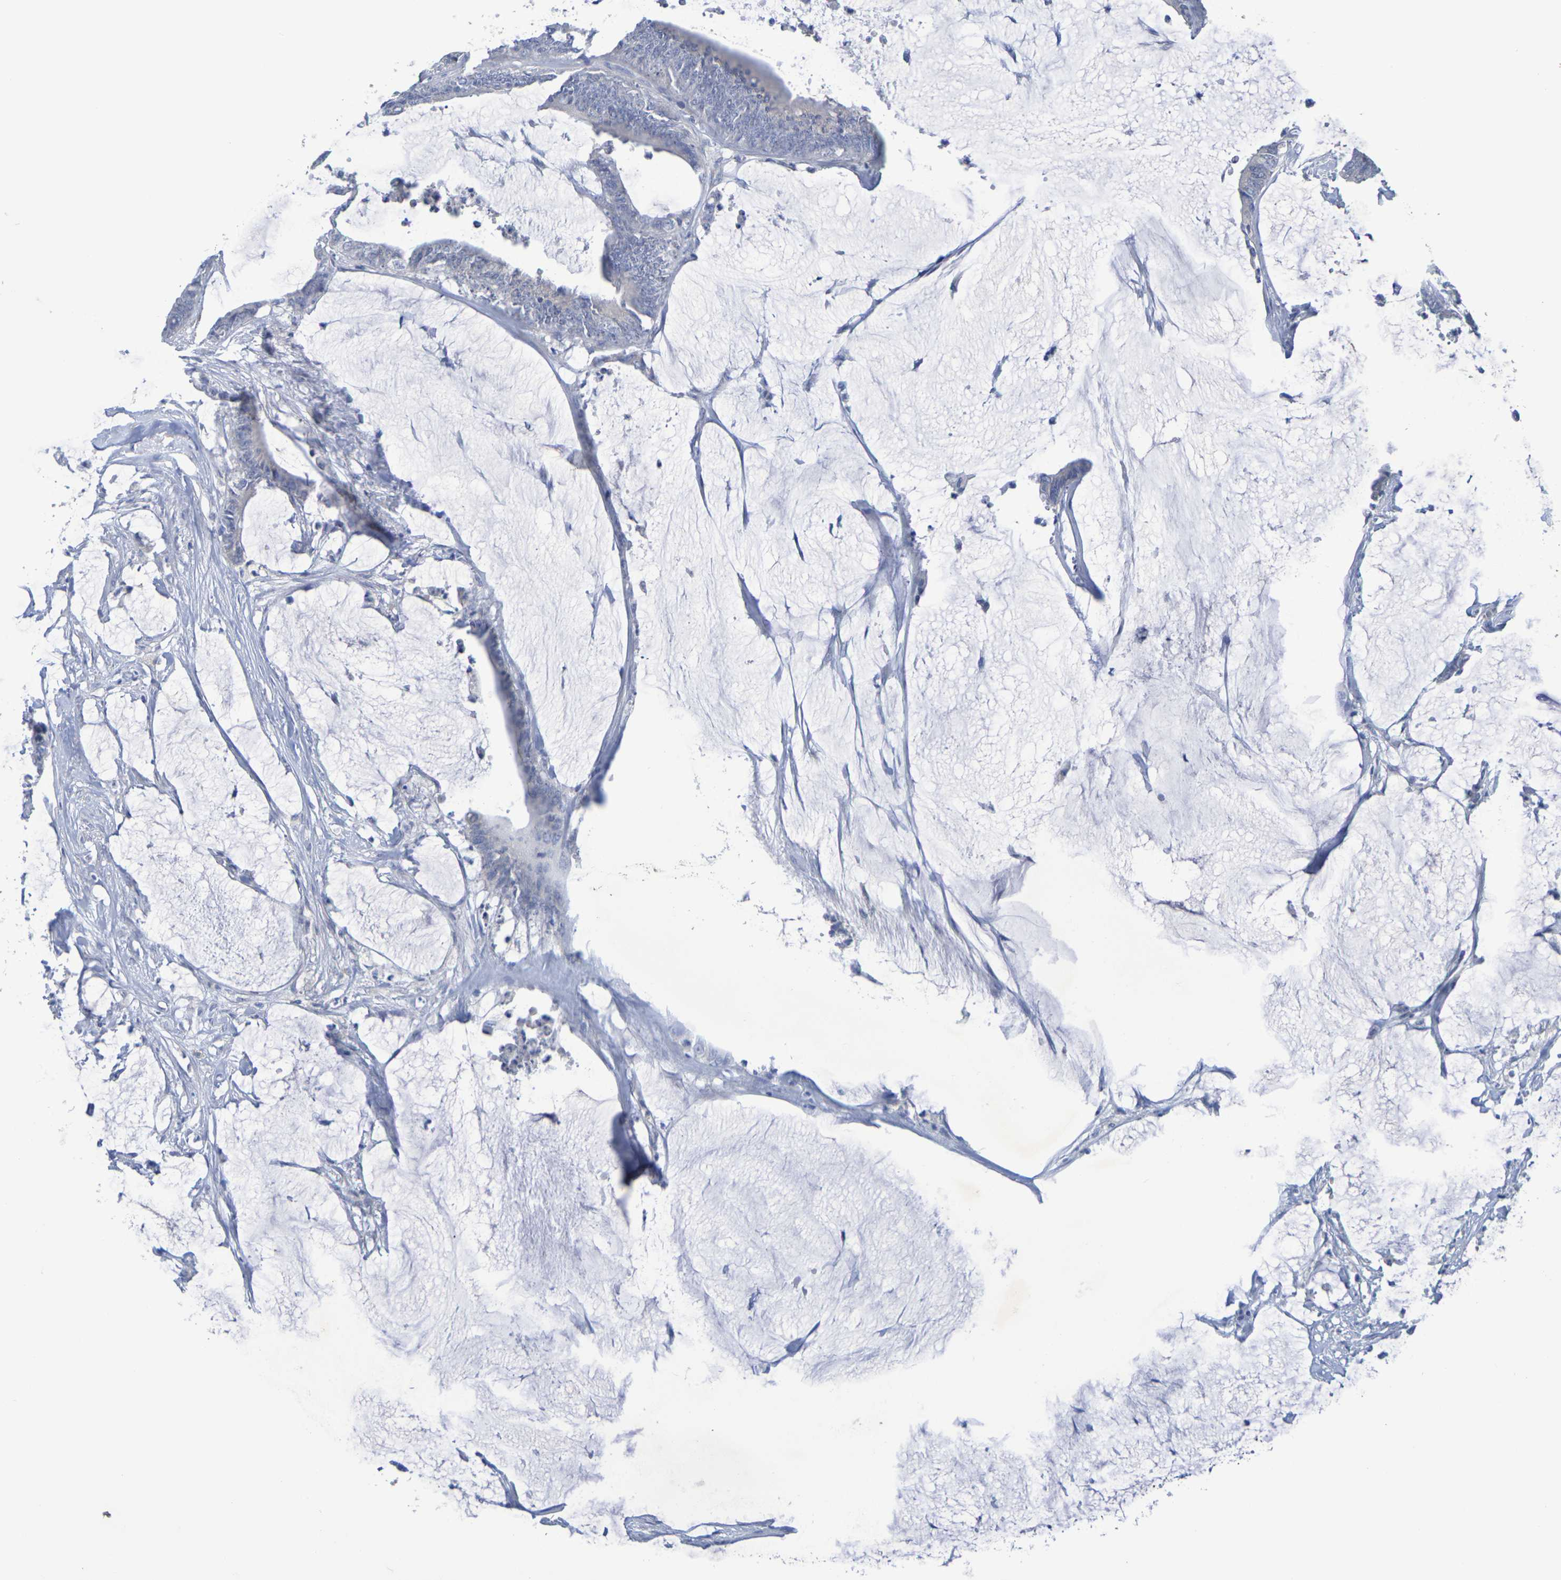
{"staining": {"intensity": "negative", "quantity": "none", "location": "none"}, "tissue": "colorectal cancer", "cell_type": "Tumor cells", "image_type": "cancer", "snomed": [{"axis": "morphology", "description": "Adenocarcinoma, NOS"}, {"axis": "topography", "description": "Rectum"}], "caption": "Micrograph shows no significant protein positivity in tumor cells of colorectal cancer. The staining was performed using DAB to visualize the protein expression in brown, while the nuclei were stained in blue with hematoxylin (Magnification: 20x).", "gene": "TMCC3", "patient": {"sex": "female", "age": 66}}